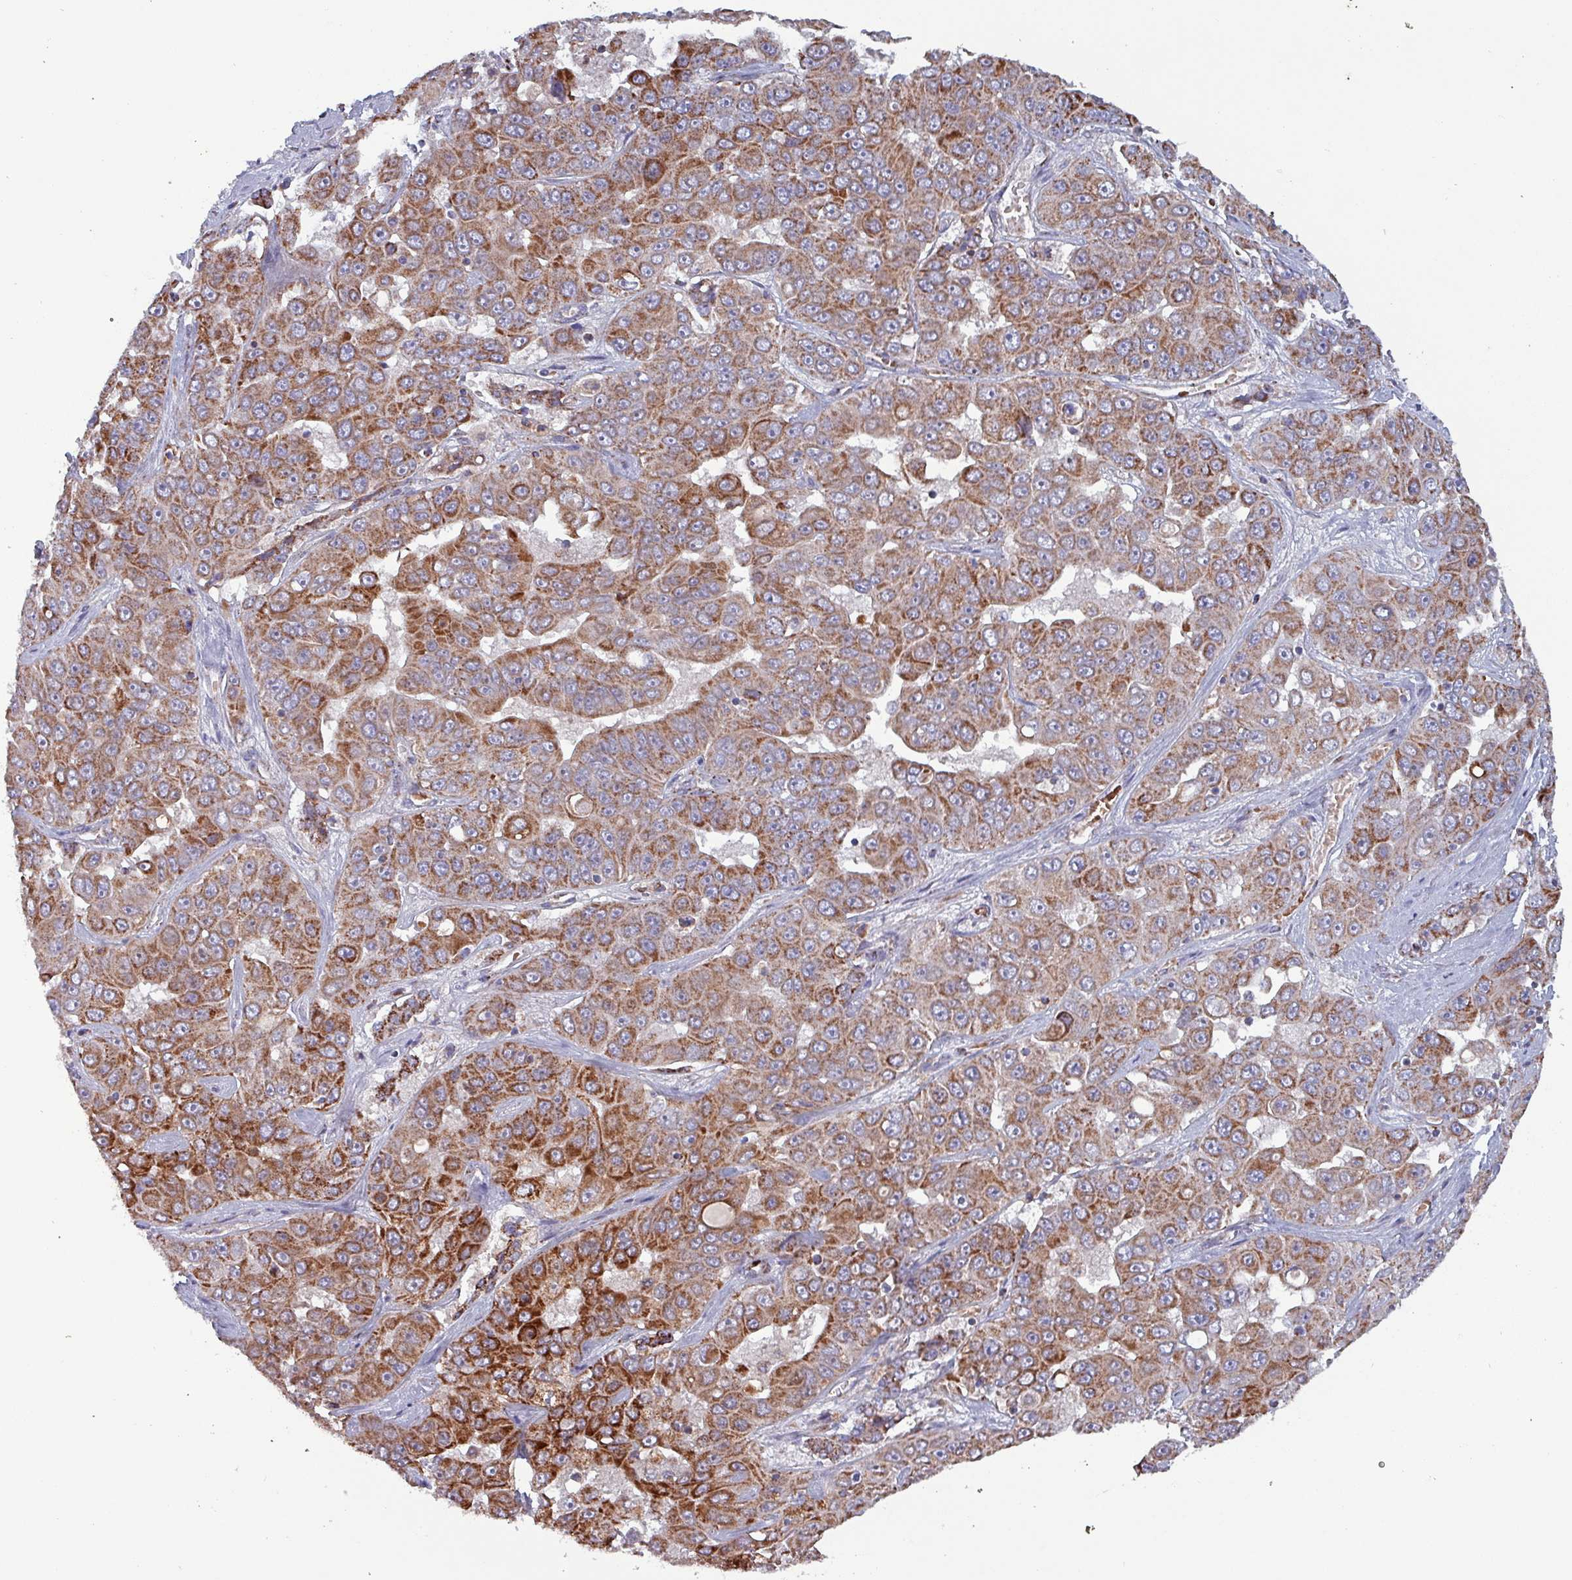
{"staining": {"intensity": "strong", "quantity": ">75%", "location": "cytoplasmic/membranous"}, "tissue": "liver cancer", "cell_type": "Tumor cells", "image_type": "cancer", "snomed": [{"axis": "morphology", "description": "Cholangiocarcinoma"}, {"axis": "topography", "description": "Liver"}], "caption": "Liver cholangiocarcinoma stained for a protein (brown) reveals strong cytoplasmic/membranous positive expression in about >75% of tumor cells.", "gene": "ZNF322", "patient": {"sex": "female", "age": 52}}